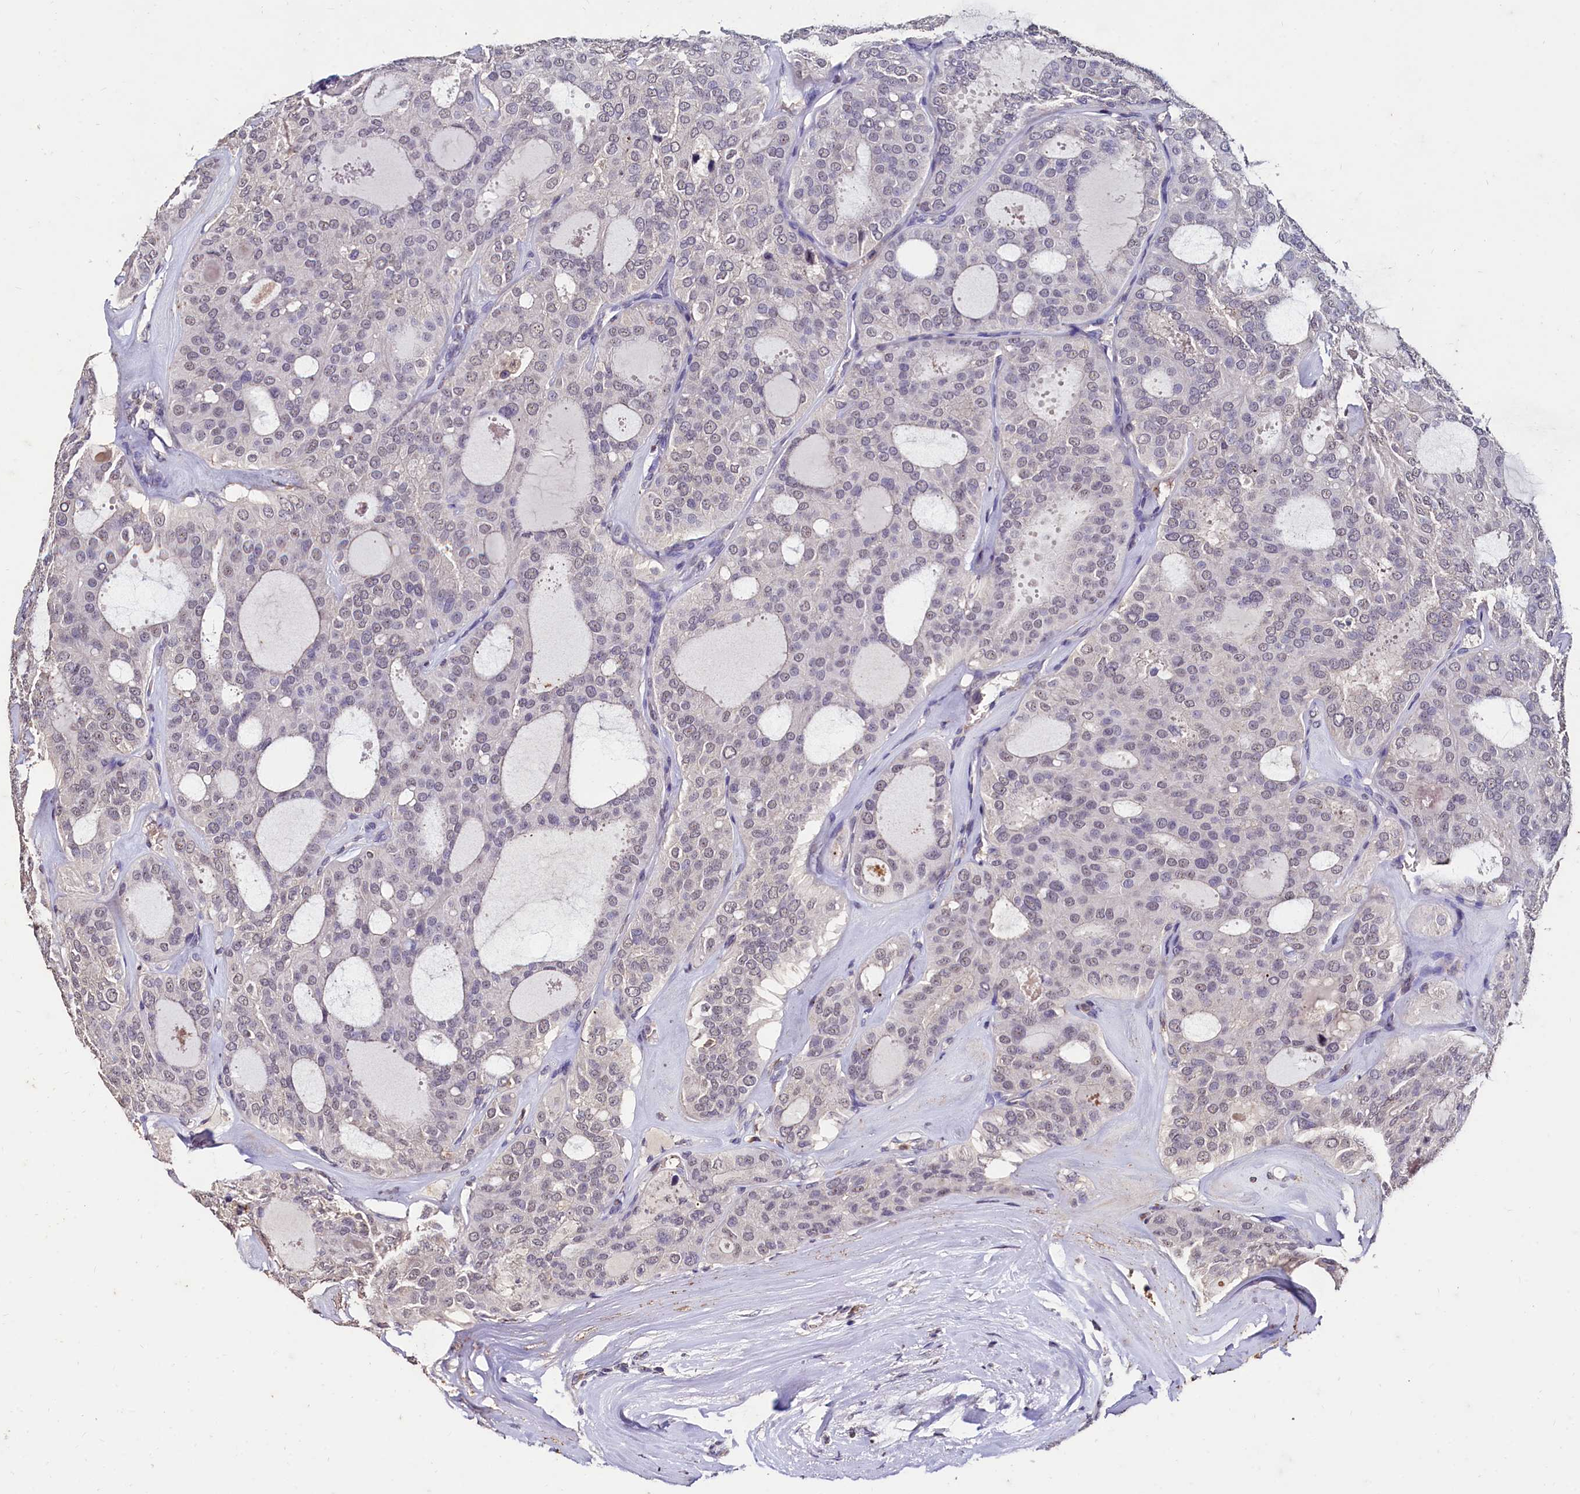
{"staining": {"intensity": "negative", "quantity": "none", "location": "none"}, "tissue": "thyroid cancer", "cell_type": "Tumor cells", "image_type": "cancer", "snomed": [{"axis": "morphology", "description": "Follicular adenoma carcinoma, NOS"}, {"axis": "topography", "description": "Thyroid gland"}], "caption": "High magnification brightfield microscopy of thyroid follicular adenoma carcinoma stained with DAB (brown) and counterstained with hematoxylin (blue): tumor cells show no significant expression.", "gene": "CSTPP1", "patient": {"sex": "male", "age": 75}}